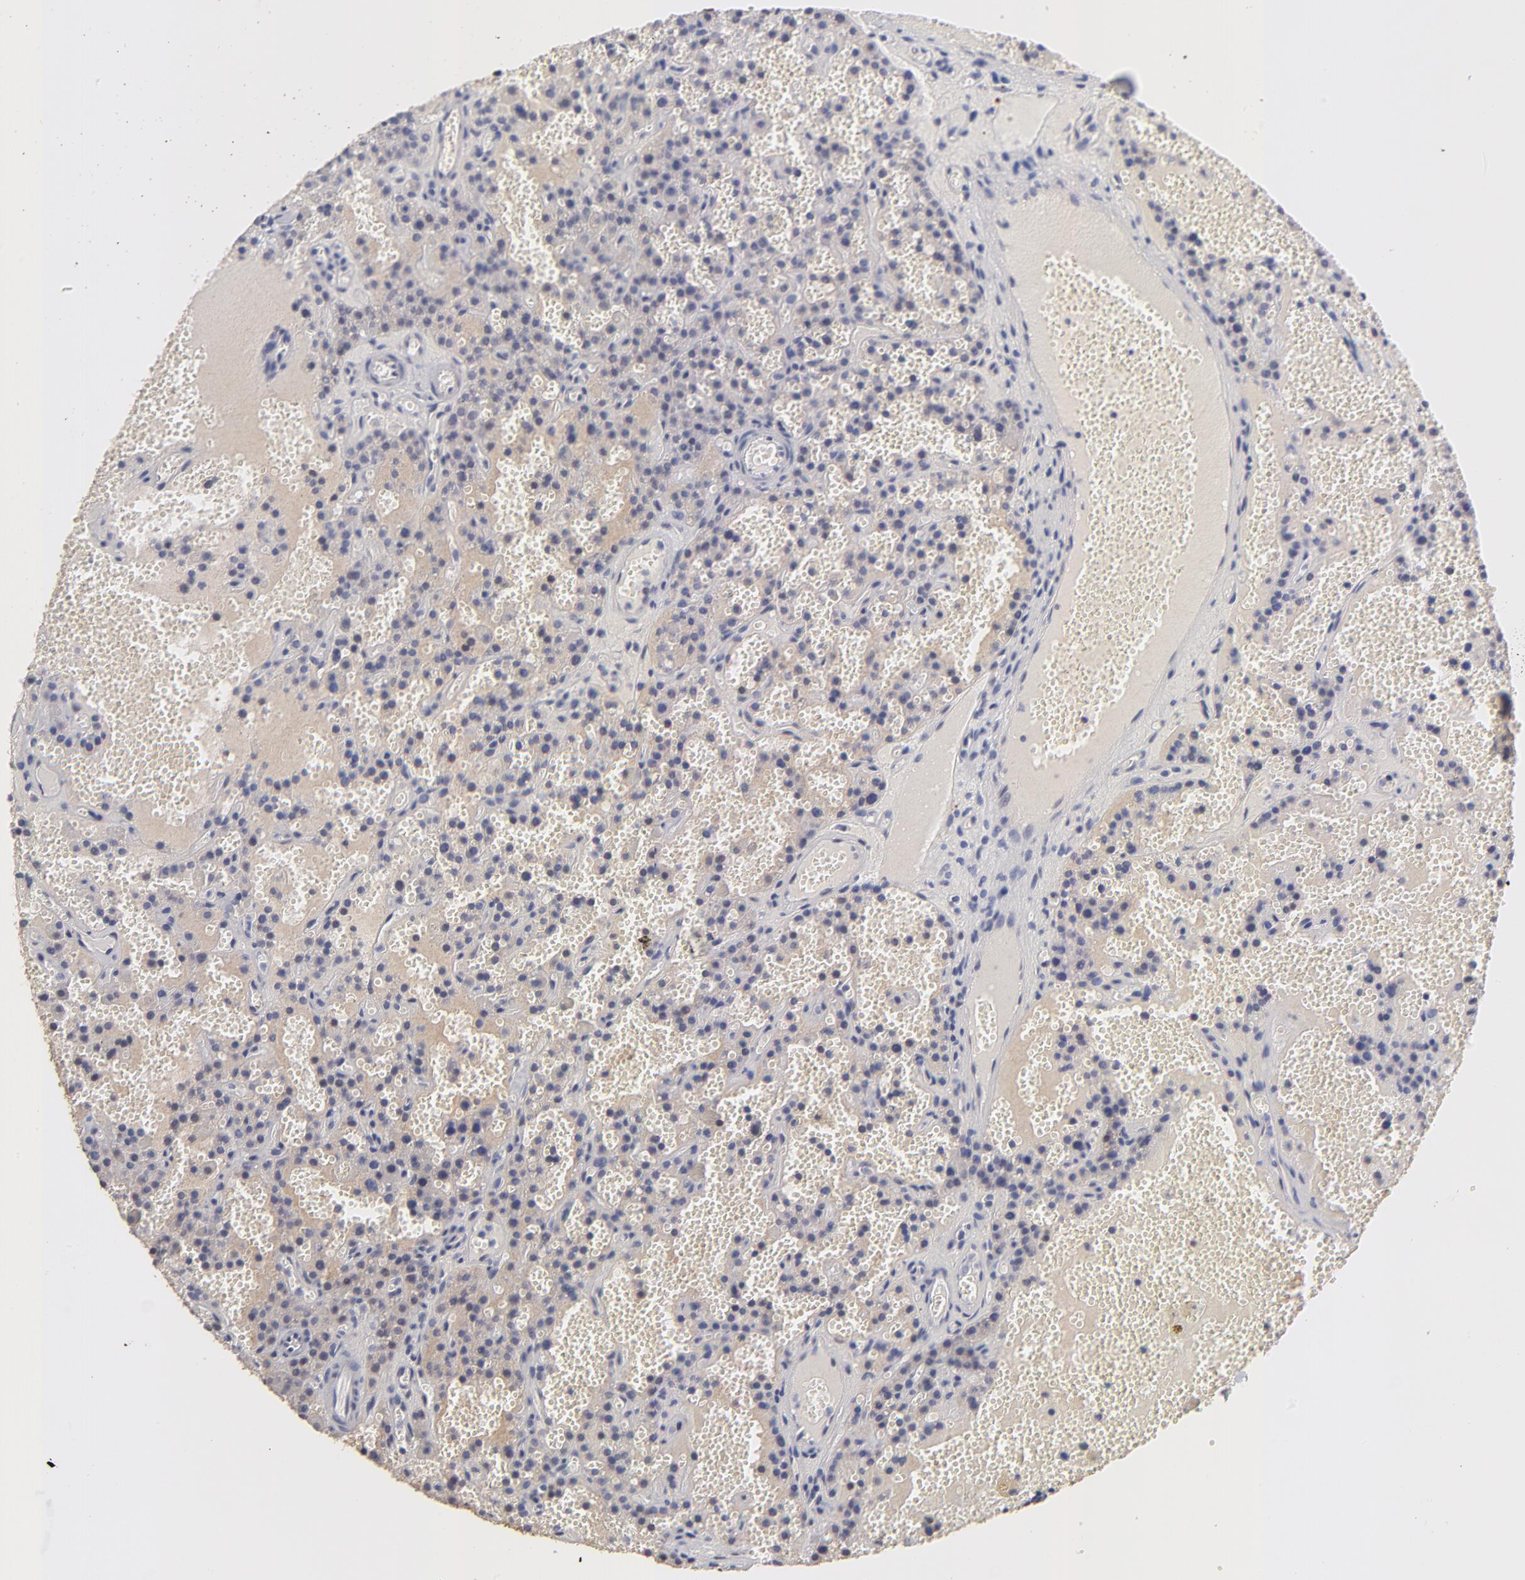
{"staining": {"intensity": "negative", "quantity": "none", "location": "none"}, "tissue": "parathyroid gland", "cell_type": "Glandular cells", "image_type": "normal", "snomed": [{"axis": "morphology", "description": "Normal tissue, NOS"}, {"axis": "topography", "description": "Parathyroid gland"}], "caption": "This is a image of immunohistochemistry staining of normal parathyroid gland, which shows no positivity in glandular cells. Brightfield microscopy of immunohistochemistry stained with DAB (brown) and hematoxylin (blue), captured at high magnification.", "gene": "PSMC4", "patient": {"sex": "male", "age": 25}}